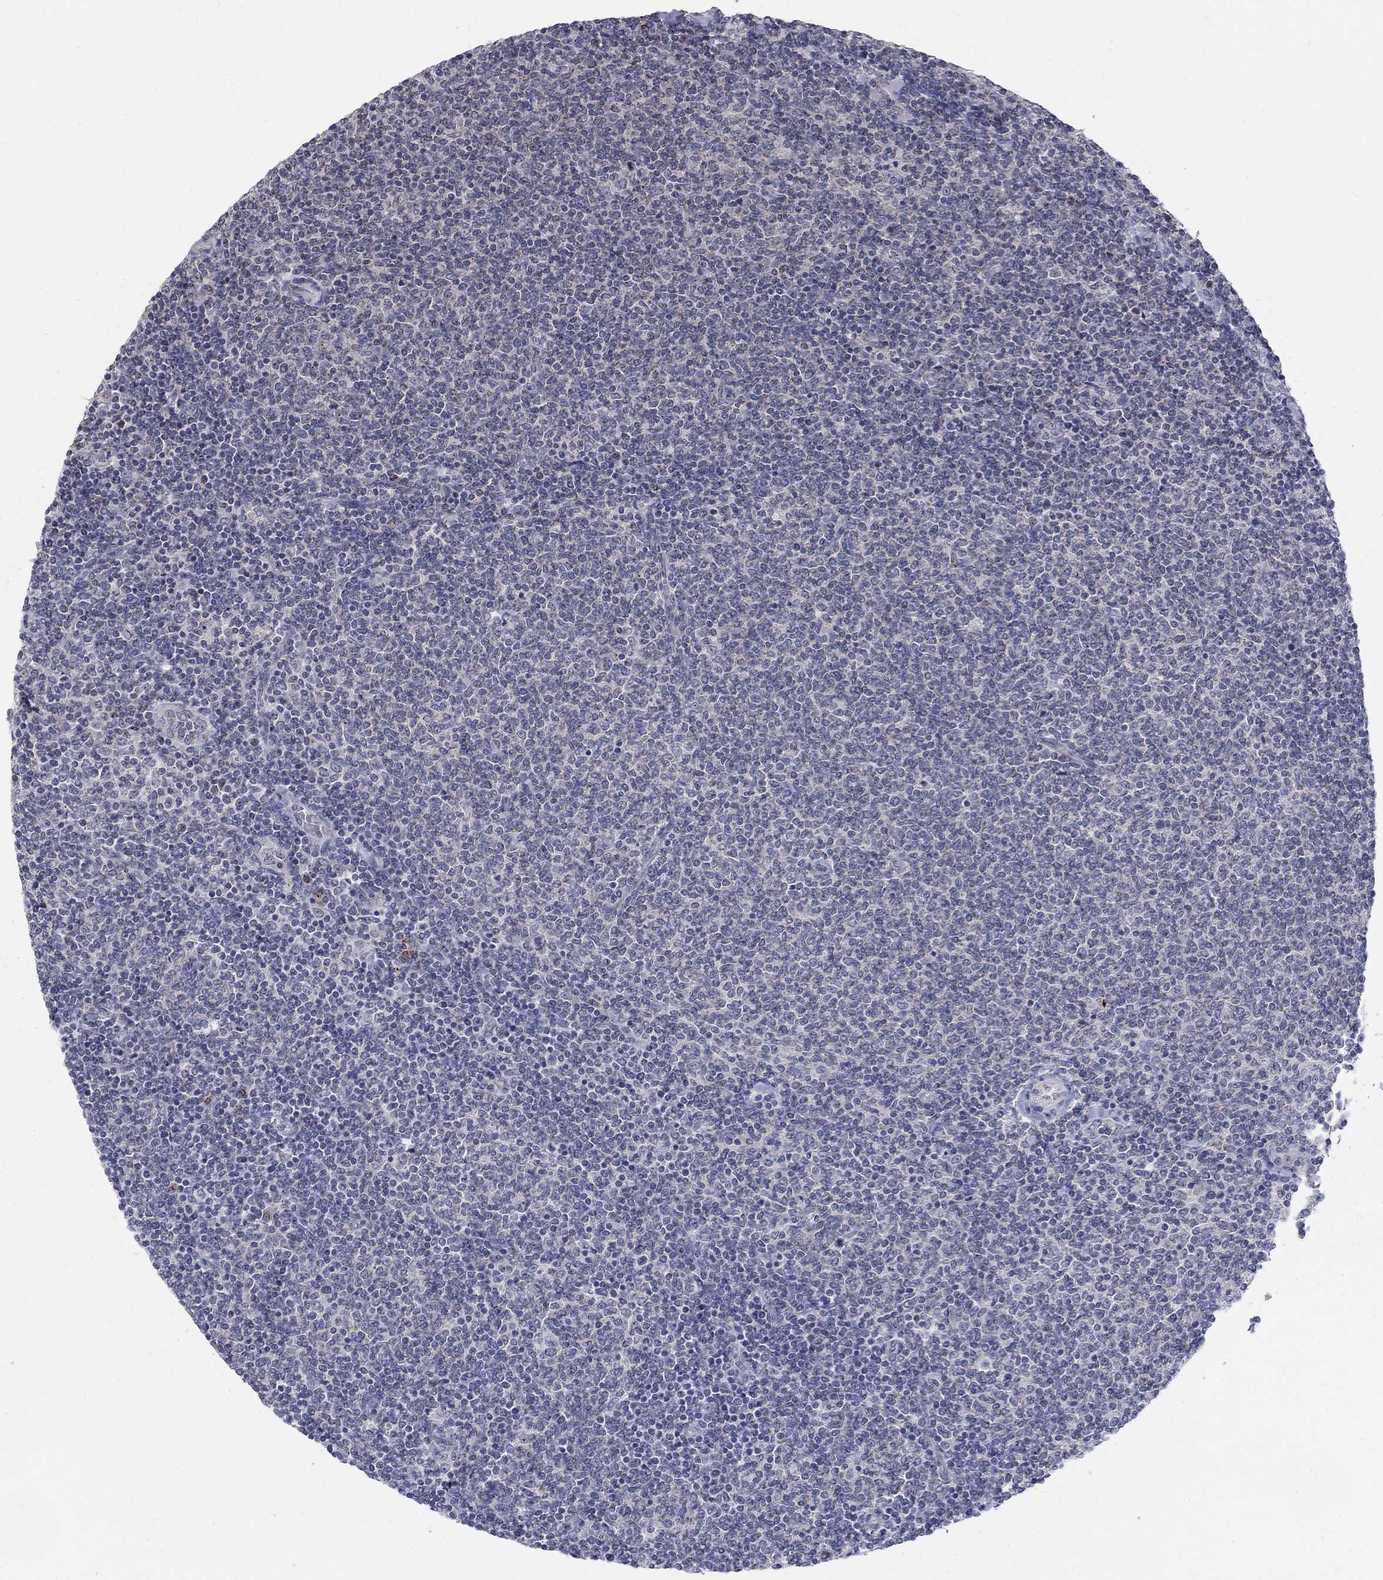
{"staining": {"intensity": "negative", "quantity": "none", "location": "none"}, "tissue": "lymphoma", "cell_type": "Tumor cells", "image_type": "cancer", "snomed": [{"axis": "morphology", "description": "Malignant lymphoma, non-Hodgkin's type, Low grade"}, {"axis": "topography", "description": "Lymph node"}], "caption": "DAB (3,3'-diaminobenzidine) immunohistochemical staining of malignant lymphoma, non-Hodgkin's type (low-grade) reveals no significant expression in tumor cells.", "gene": "PANK3", "patient": {"sex": "male", "age": 52}}